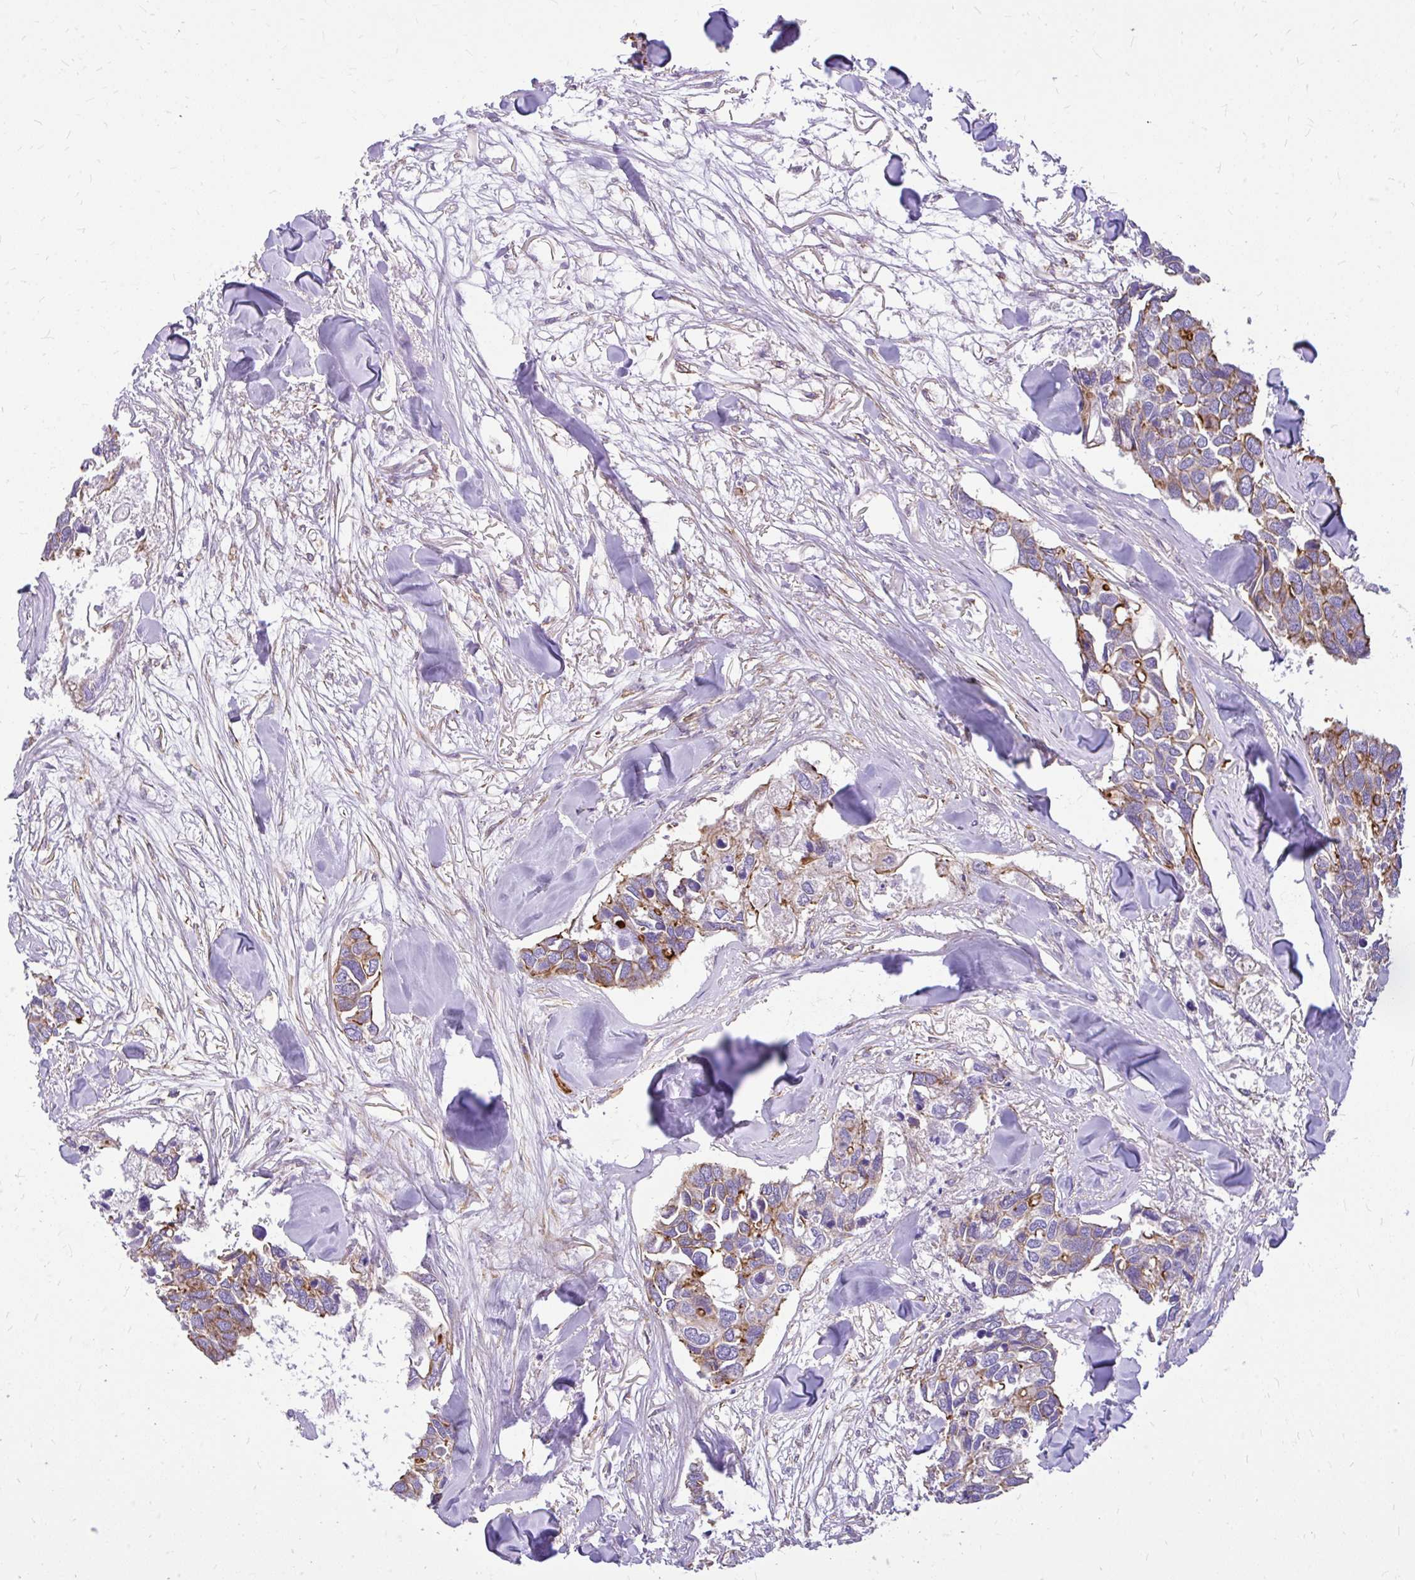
{"staining": {"intensity": "moderate", "quantity": "<25%", "location": "cytoplasmic/membranous"}, "tissue": "breast cancer", "cell_type": "Tumor cells", "image_type": "cancer", "snomed": [{"axis": "morphology", "description": "Duct carcinoma"}, {"axis": "topography", "description": "Breast"}], "caption": "Protein expression analysis of human breast infiltrating ductal carcinoma reveals moderate cytoplasmic/membranous positivity in about <25% of tumor cells.", "gene": "MAP1LC3B", "patient": {"sex": "female", "age": 83}}